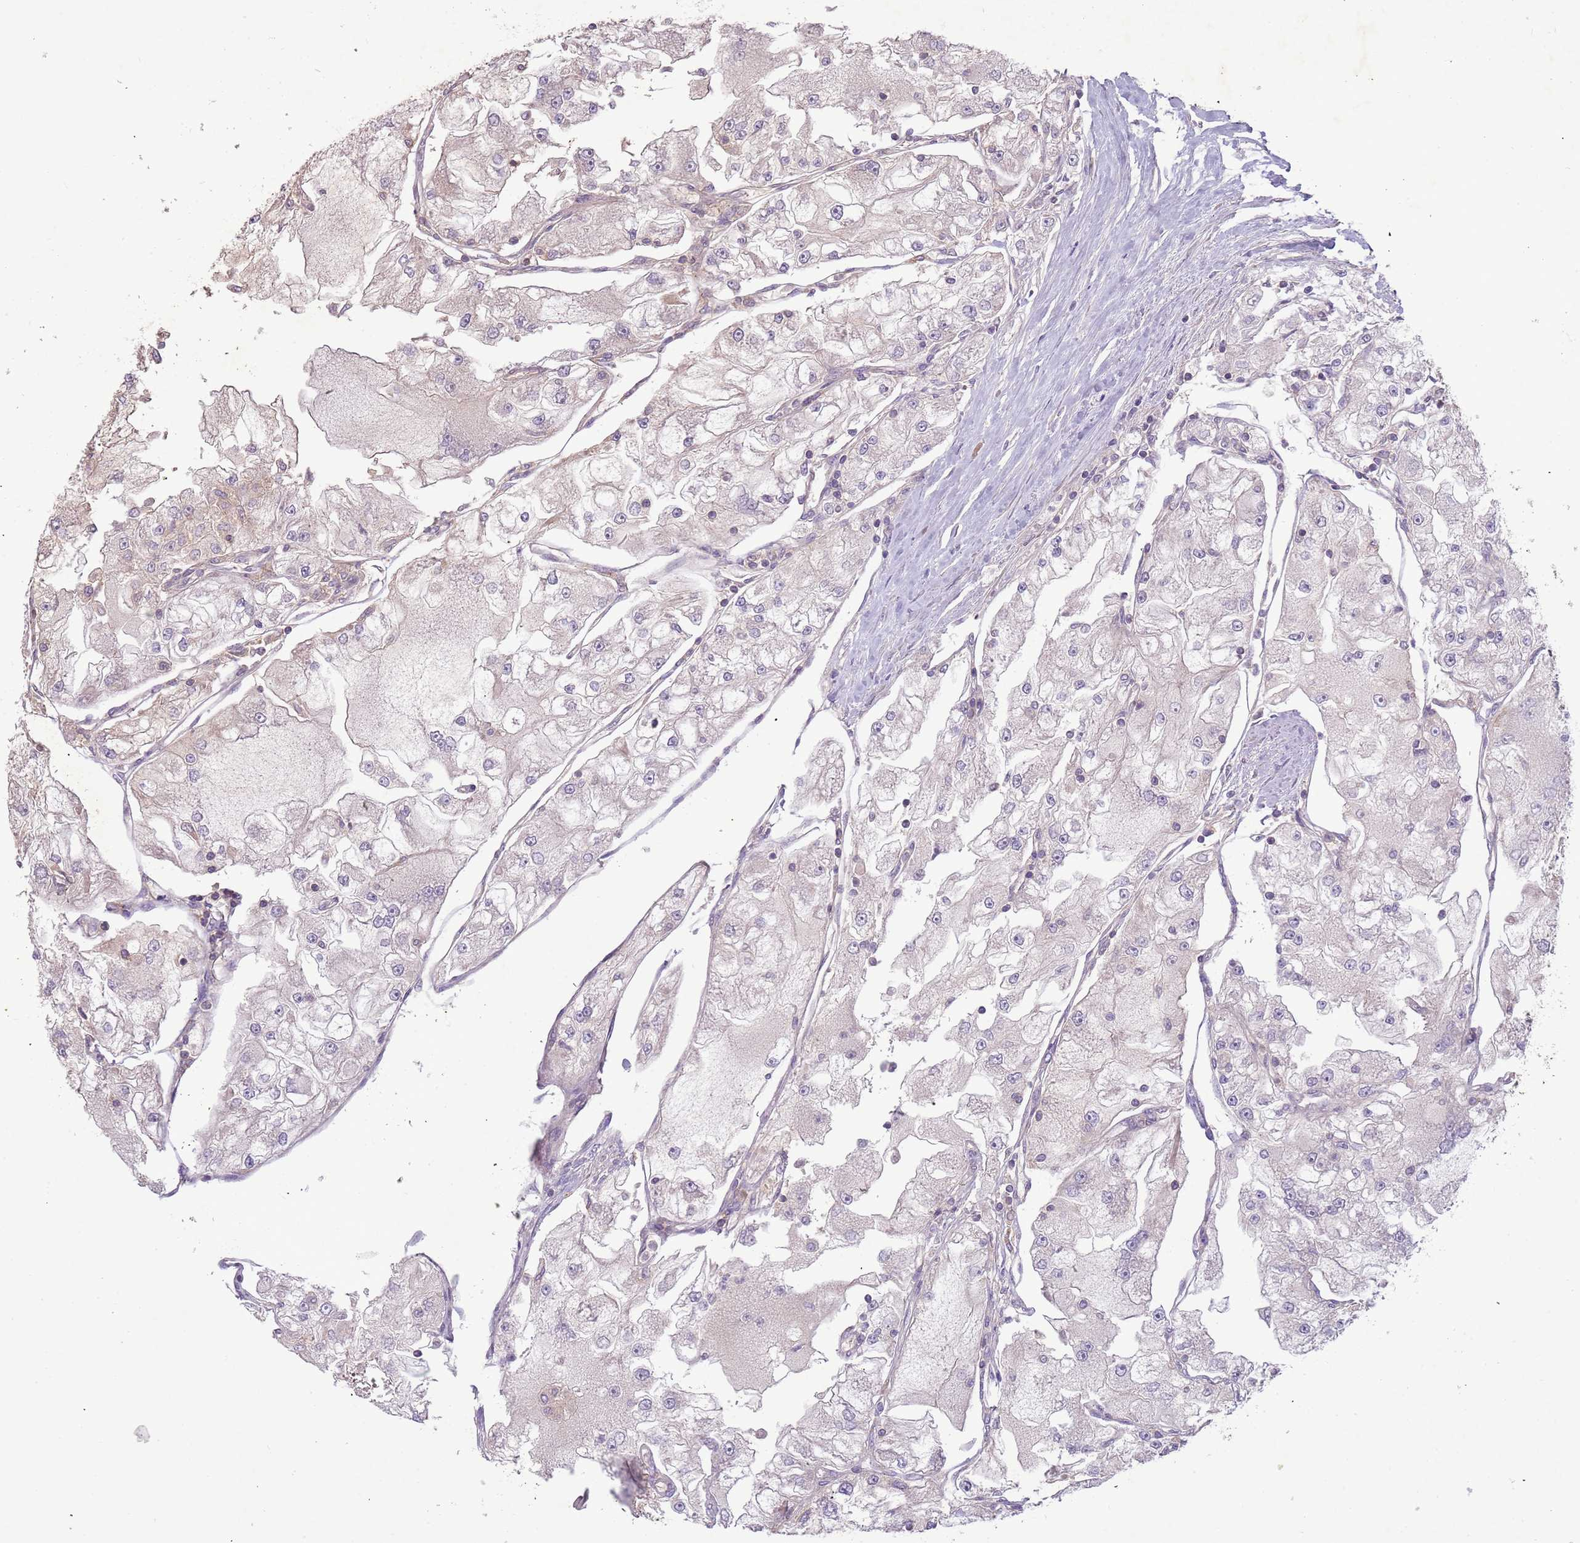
{"staining": {"intensity": "negative", "quantity": "none", "location": "none"}, "tissue": "renal cancer", "cell_type": "Tumor cells", "image_type": "cancer", "snomed": [{"axis": "morphology", "description": "Adenocarcinoma, NOS"}, {"axis": "topography", "description": "Kidney"}], "caption": "An image of human adenocarcinoma (renal) is negative for staining in tumor cells.", "gene": "FECH", "patient": {"sex": "female", "age": 72}}